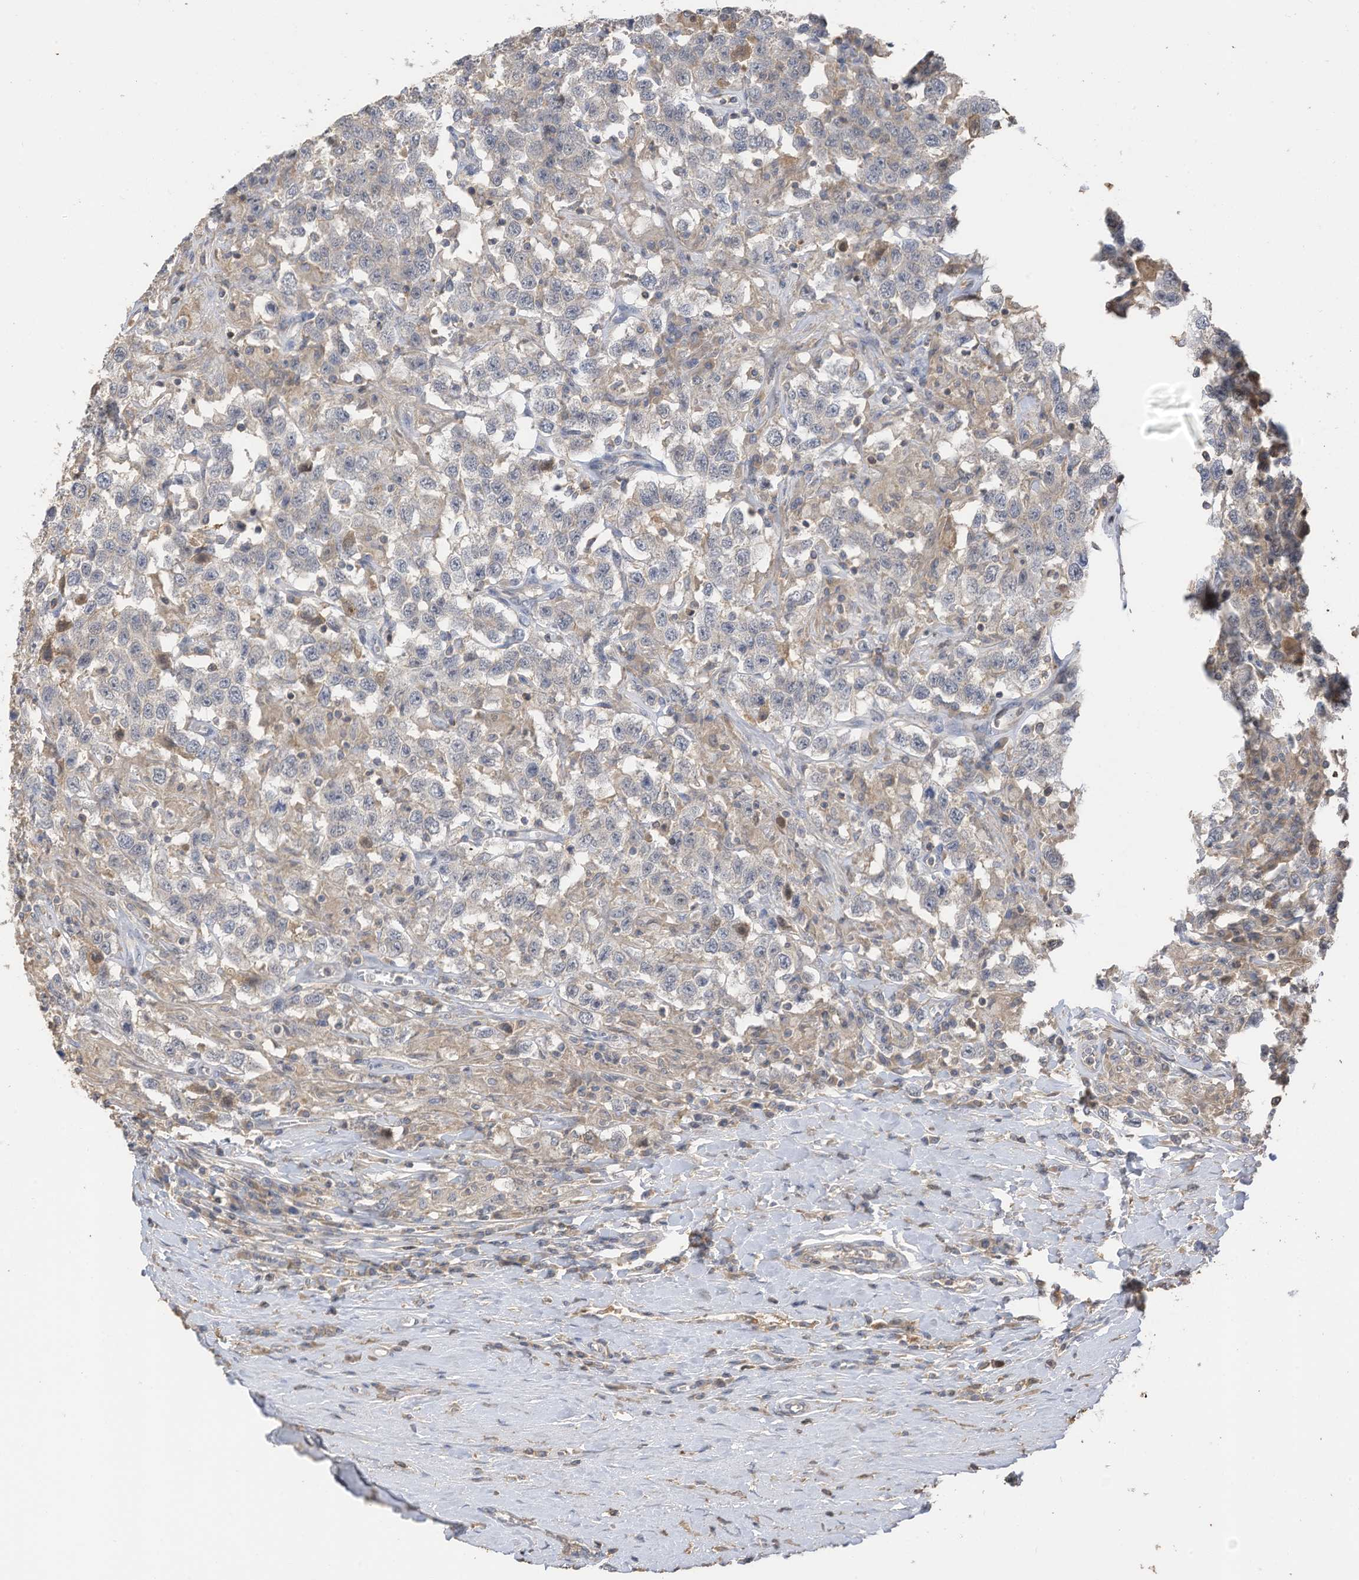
{"staining": {"intensity": "negative", "quantity": "none", "location": "none"}, "tissue": "testis cancer", "cell_type": "Tumor cells", "image_type": "cancer", "snomed": [{"axis": "morphology", "description": "Seminoma, NOS"}, {"axis": "topography", "description": "Testis"}], "caption": "IHC of human testis cancer reveals no staining in tumor cells.", "gene": "SLFN14", "patient": {"sex": "male", "age": 41}}